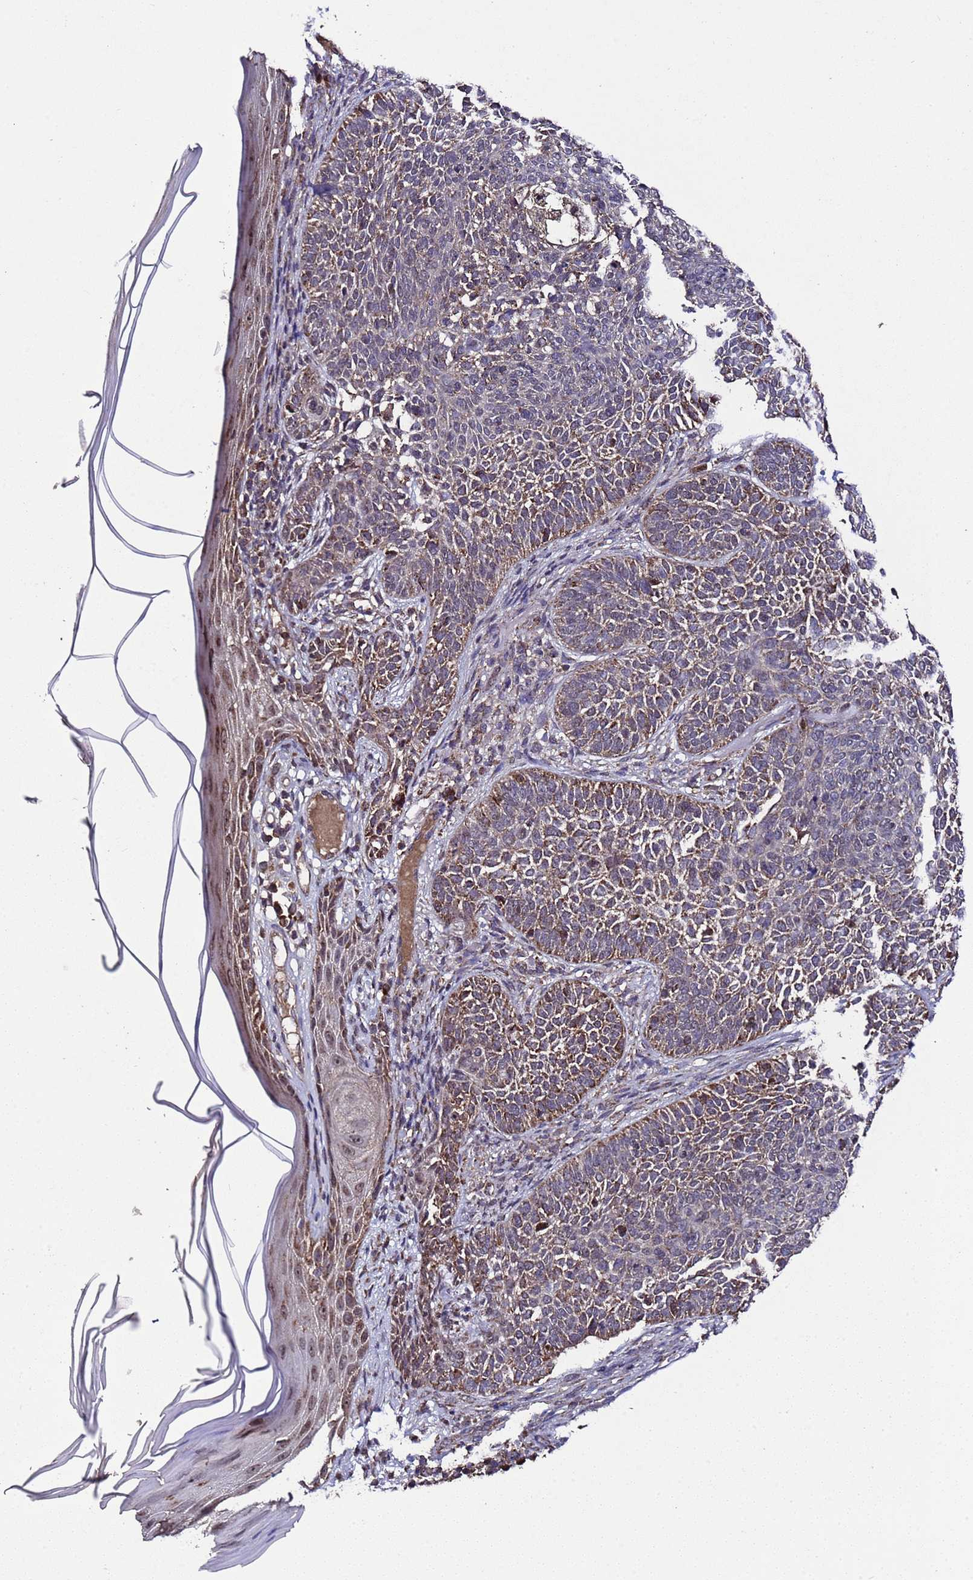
{"staining": {"intensity": "moderate", "quantity": "25%-75%", "location": "cytoplasmic/membranous"}, "tissue": "skin cancer", "cell_type": "Tumor cells", "image_type": "cancer", "snomed": [{"axis": "morphology", "description": "Basal cell carcinoma"}, {"axis": "topography", "description": "Skin"}], "caption": "IHC image of neoplastic tissue: skin cancer stained using immunohistochemistry displays medium levels of moderate protein expression localized specifically in the cytoplasmic/membranous of tumor cells, appearing as a cytoplasmic/membranous brown color.", "gene": "HSPBAP1", "patient": {"sex": "male", "age": 85}}